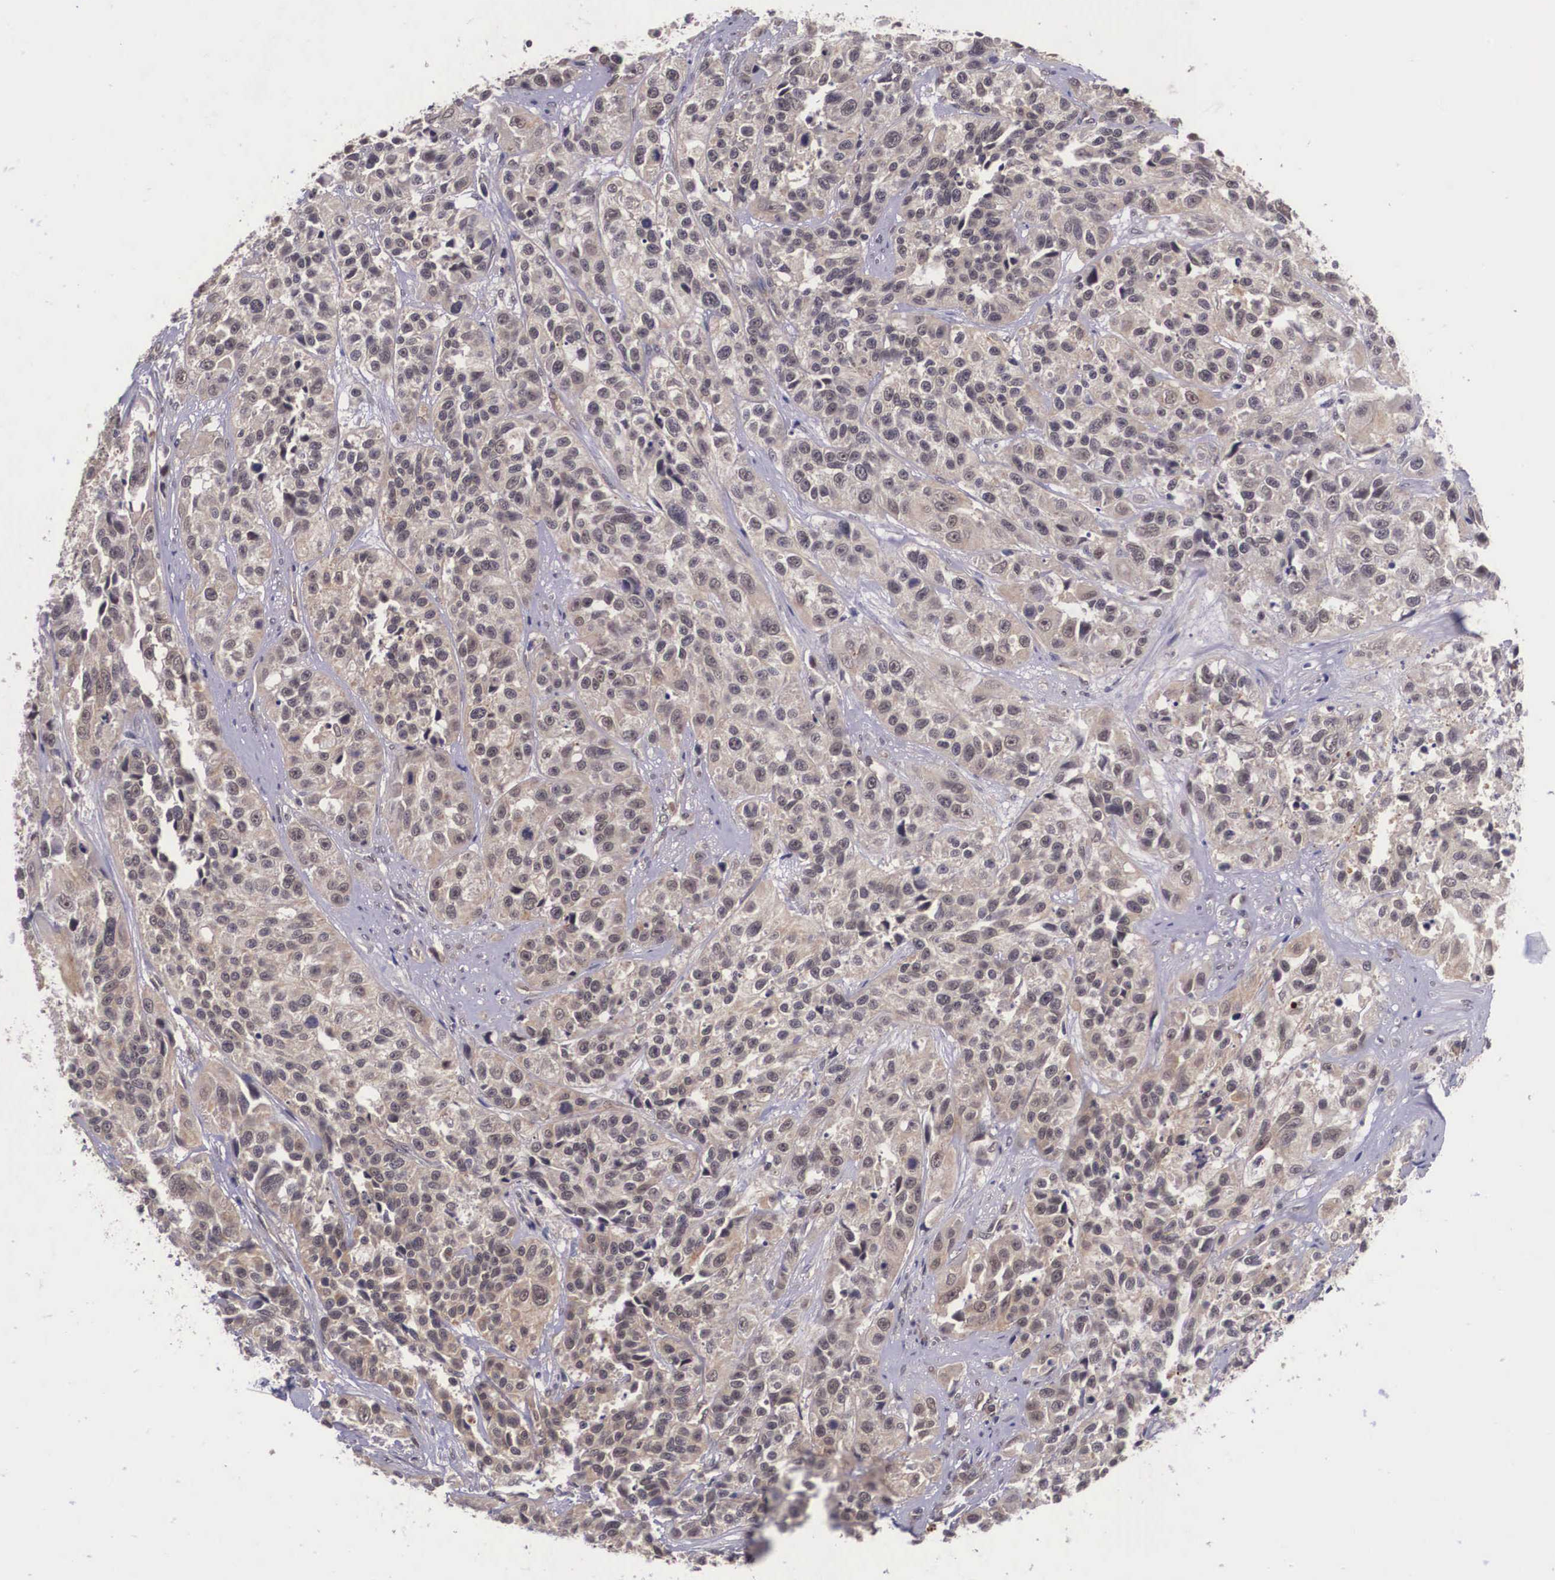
{"staining": {"intensity": "weak", "quantity": ">75%", "location": "cytoplasmic/membranous"}, "tissue": "urothelial cancer", "cell_type": "Tumor cells", "image_type": "cancer", "snomed": [{"axis": "morphology", "description": "Urothelial carcinoma, High grade"}, {"axis": "topography", "description": "Urinary bladder"}], "caption": "Tumor cells show low levels of weak cytoplasmic/membranous expression in about >75% of cells in human high-grade urothelial carcinoma.", "gene": "VASH1", "patient": {"sex": "female", "age": 81}}